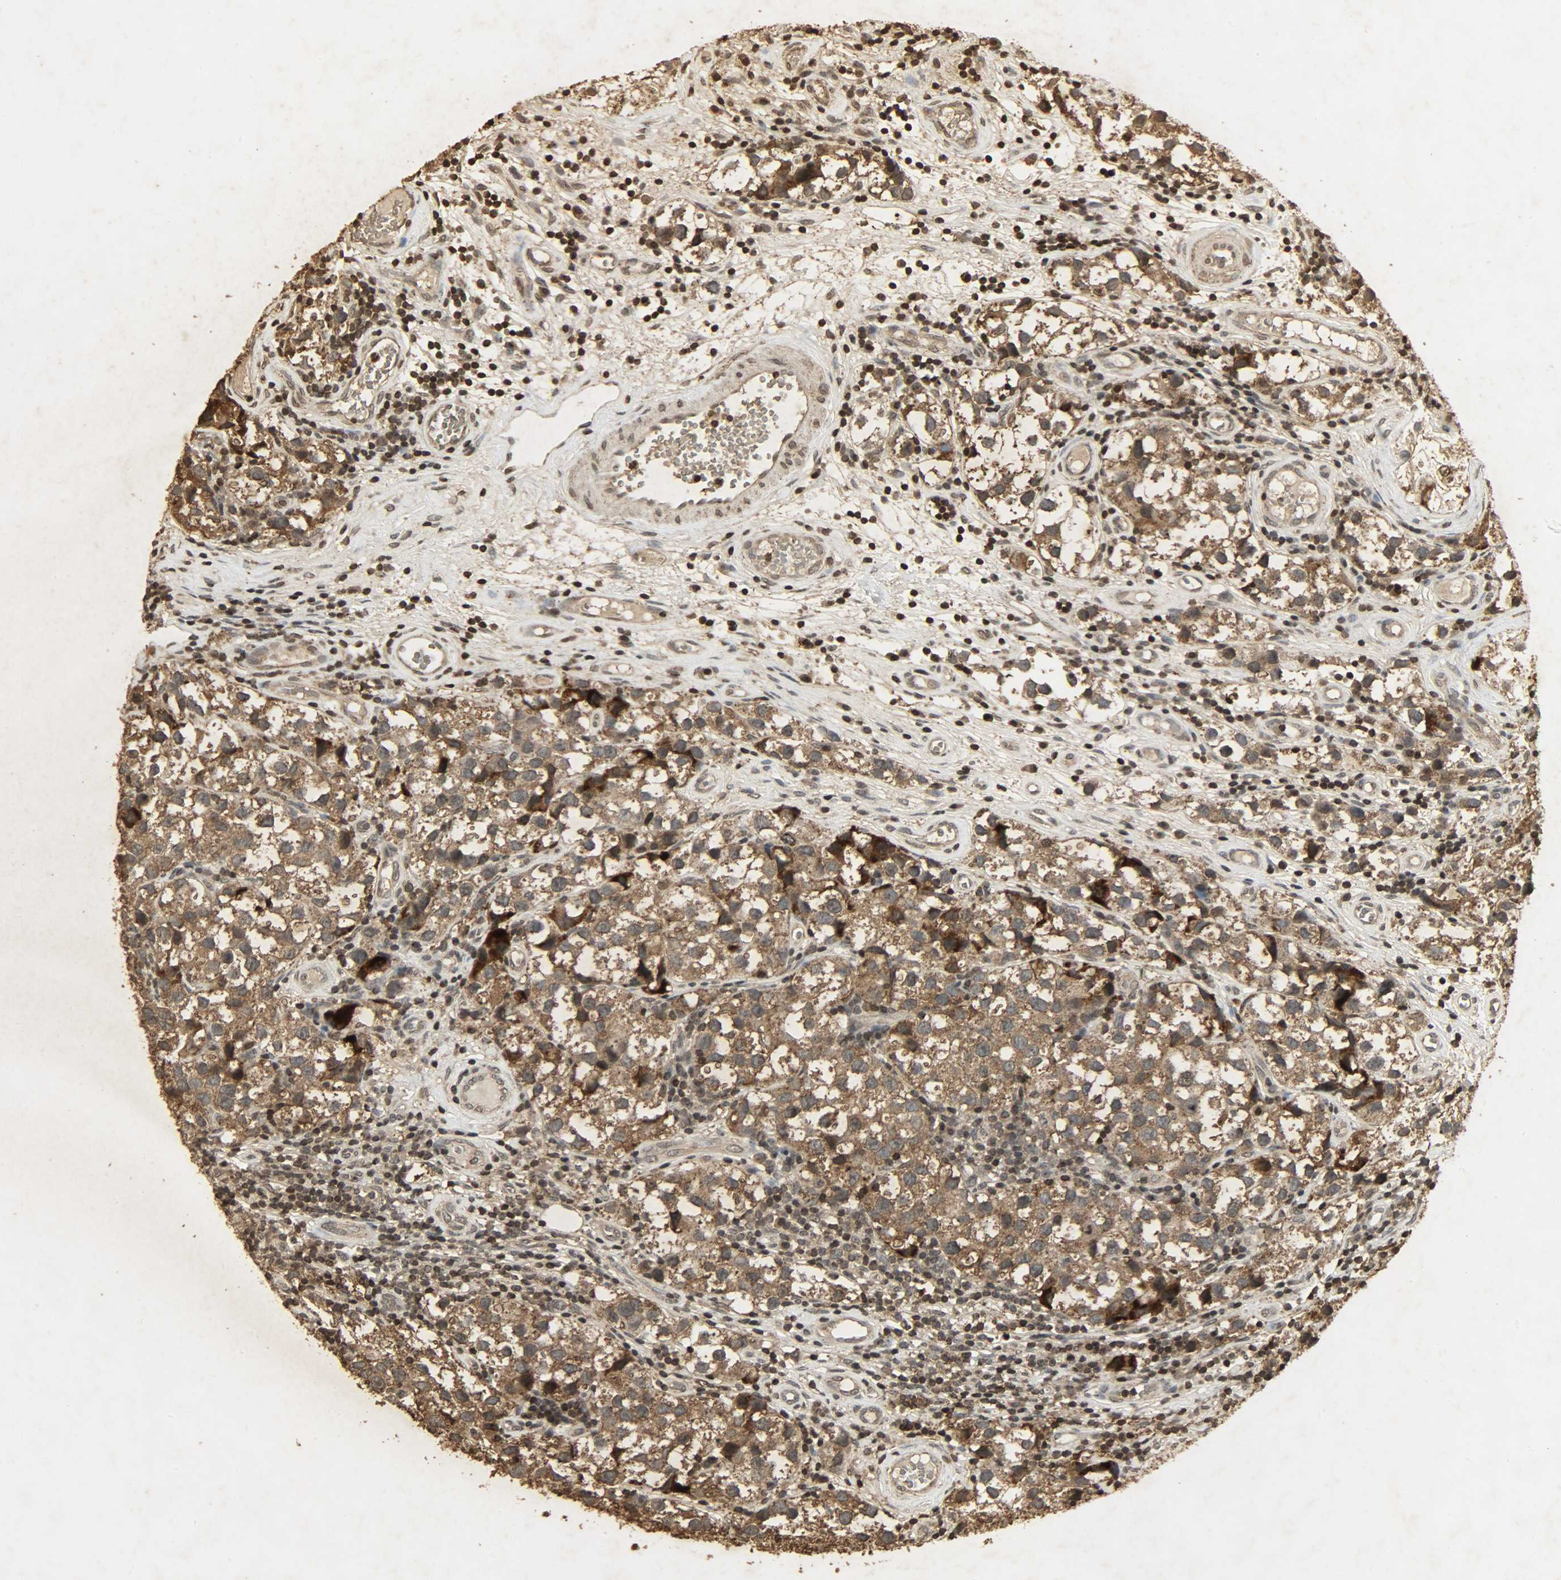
{"staining": {"intensity": "strong", "quantity": ">75%", "location": "cytoplasmic/membranous,nuclear"}, "tissue": "testis cancer", "cell_type": "Tumor cells", "image_type": "cancer", "snomed": [{"axis": "morphology", "description": "Seminoma, NOS"}, {"axis": "topography", "description": "Testis"}], "caption": "Immunohistochemistry (IHC) micrograph of neoplastic tissue: human testis seminoma stained using immunohistochemistry displays high levels of strong protein expression localized specifically in the cytoplasmic/membranous and nuclear of tumor cells, appearing as a cytoplasmic/membranous and nuclear brown color.", "gene": "PPP3R1", "patient": {"sex": "male", "age": 39}}